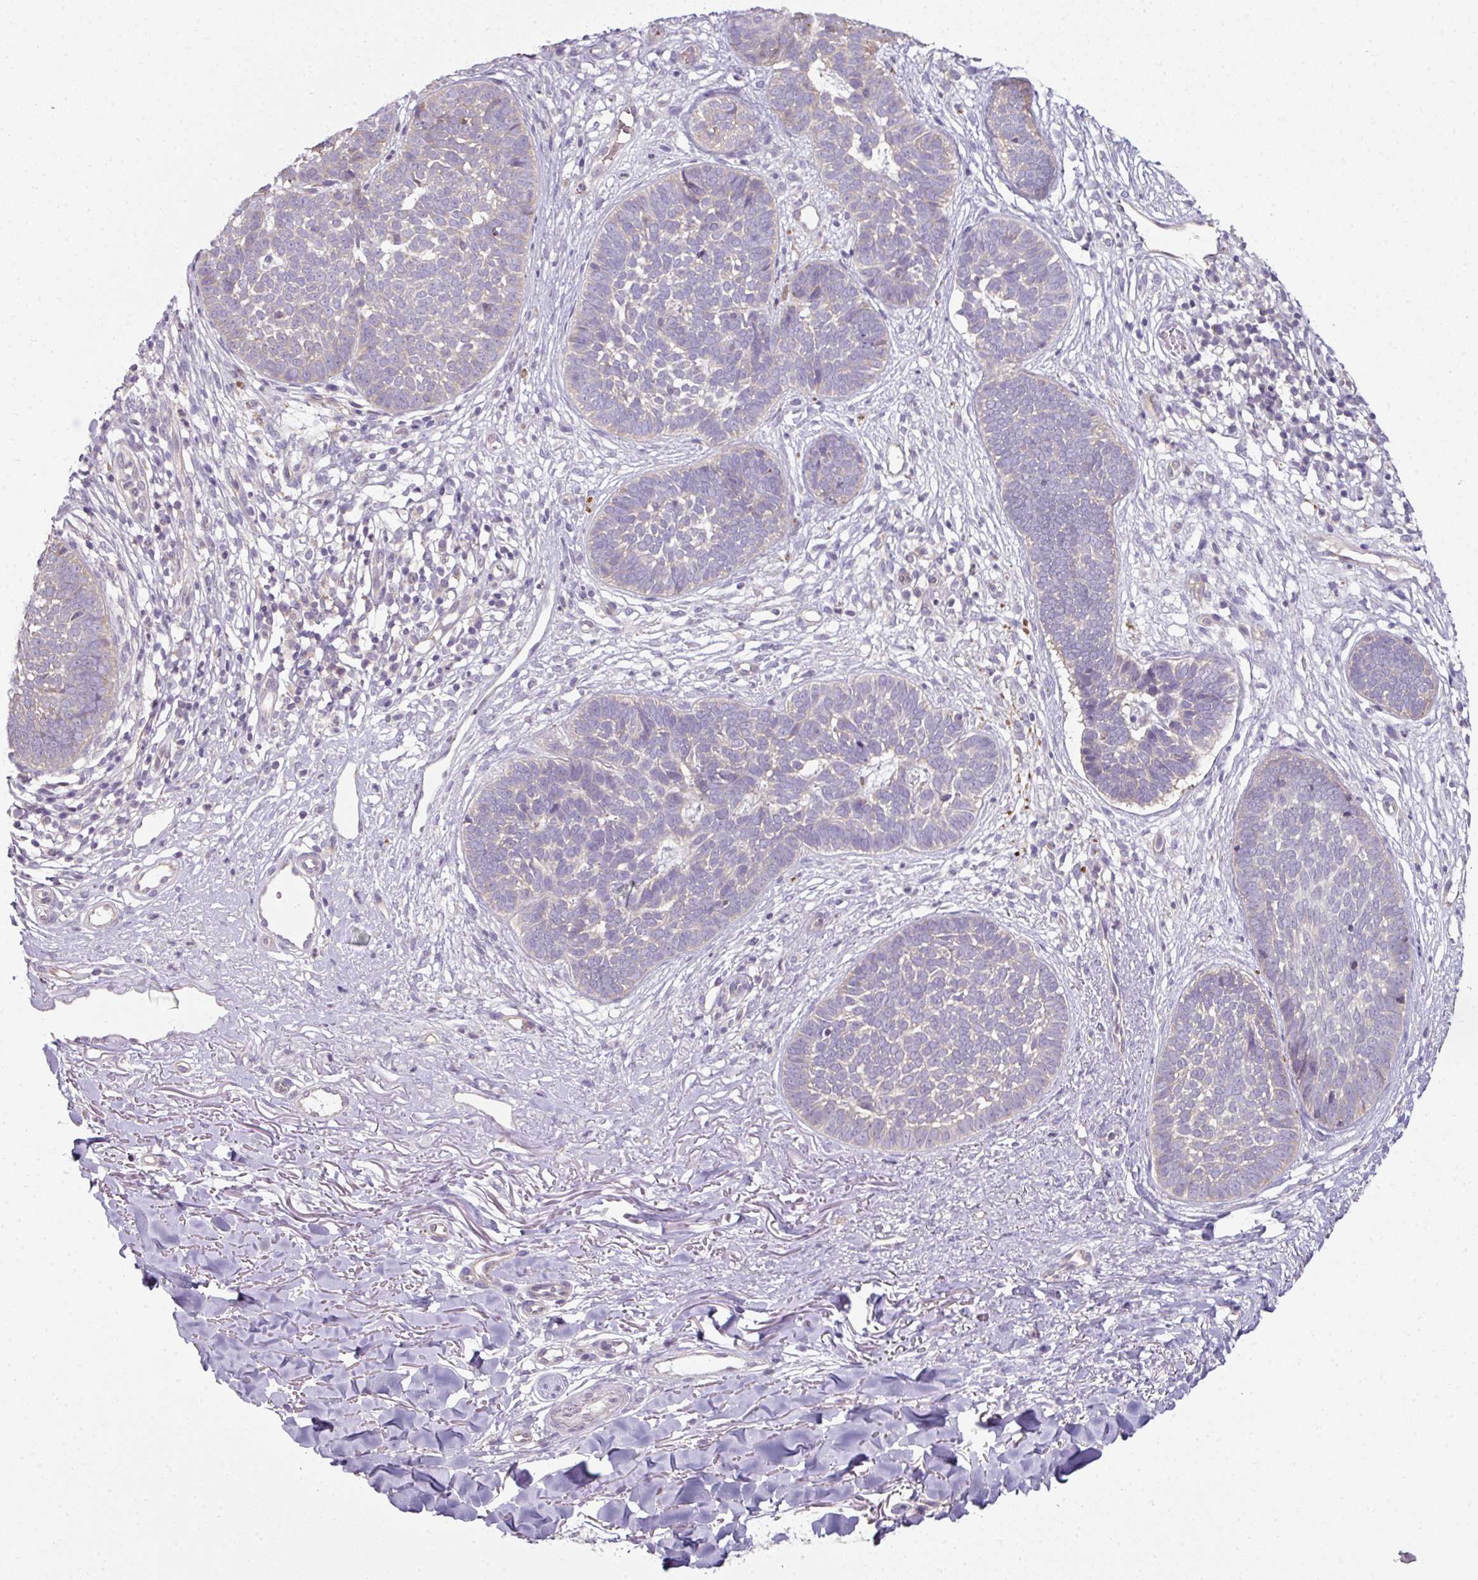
{"staining": {"intensity": "negative", "quantity": "none", "location": "none"}, "tissue": "skin cancer", "cell_type": "Tumor cells", "image_type": "cancer", "snomed": [{"axis": "morphology", "description": "Basal cell carcinoma"}, {"axis": "topography", "description": "Skin"}, {"axis": "topography", "description": "Skin of neck"}, {"axis": "topography", "description": "Skin of shoulder"}, {"axis": "topography", "description": "Skin of back"}], "caption": "An image of skin cancer (basal cell carcinoma) stained for a protein demonstrates no brown staining in tumor cells.", "gene": "C19orf33", "patient": {"sex": "male", "age": 80}}